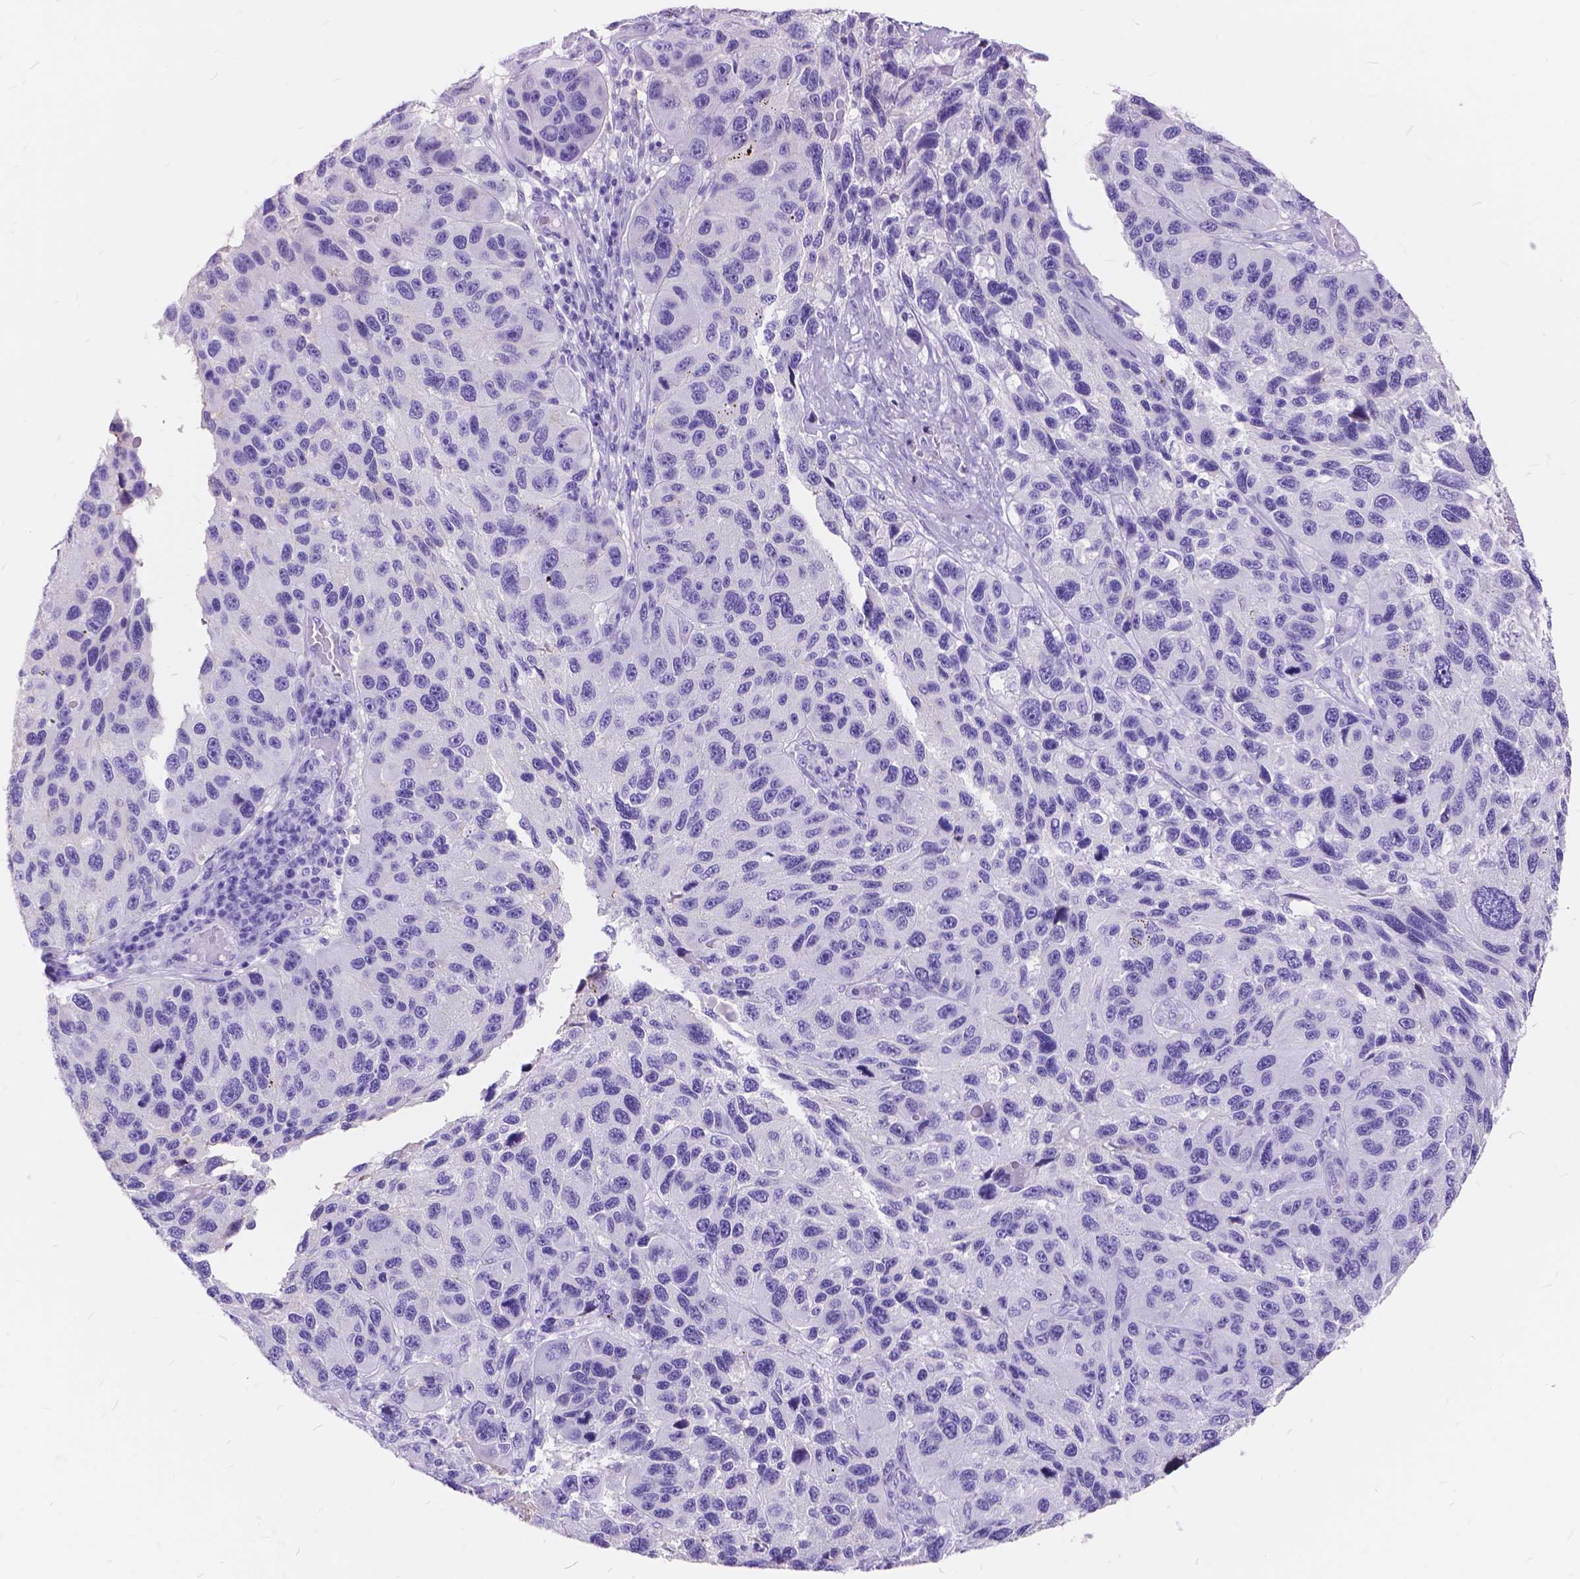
{"staining": {"intensity": "negative", "quantity": "none", "location": "none"}, "tissue": "melanoma", "cell_type": "Tumor cells", "image_type": "cancer", "snomed": [{"axis": "morphology", "description": "Malignant melanoma, NOS"}, {"axis": "topography", "description": "Skin"}], "caption": "Immunohistochemistry (IHC) micrograph of neoplastic tissue: human malignant melanoma stained with DAB (3,3'-diaminobenzidine) shows no significant protein positivity in tumor cells.", "gene": "FOXL2", "patient": {"sex": "male", "age": 53}}